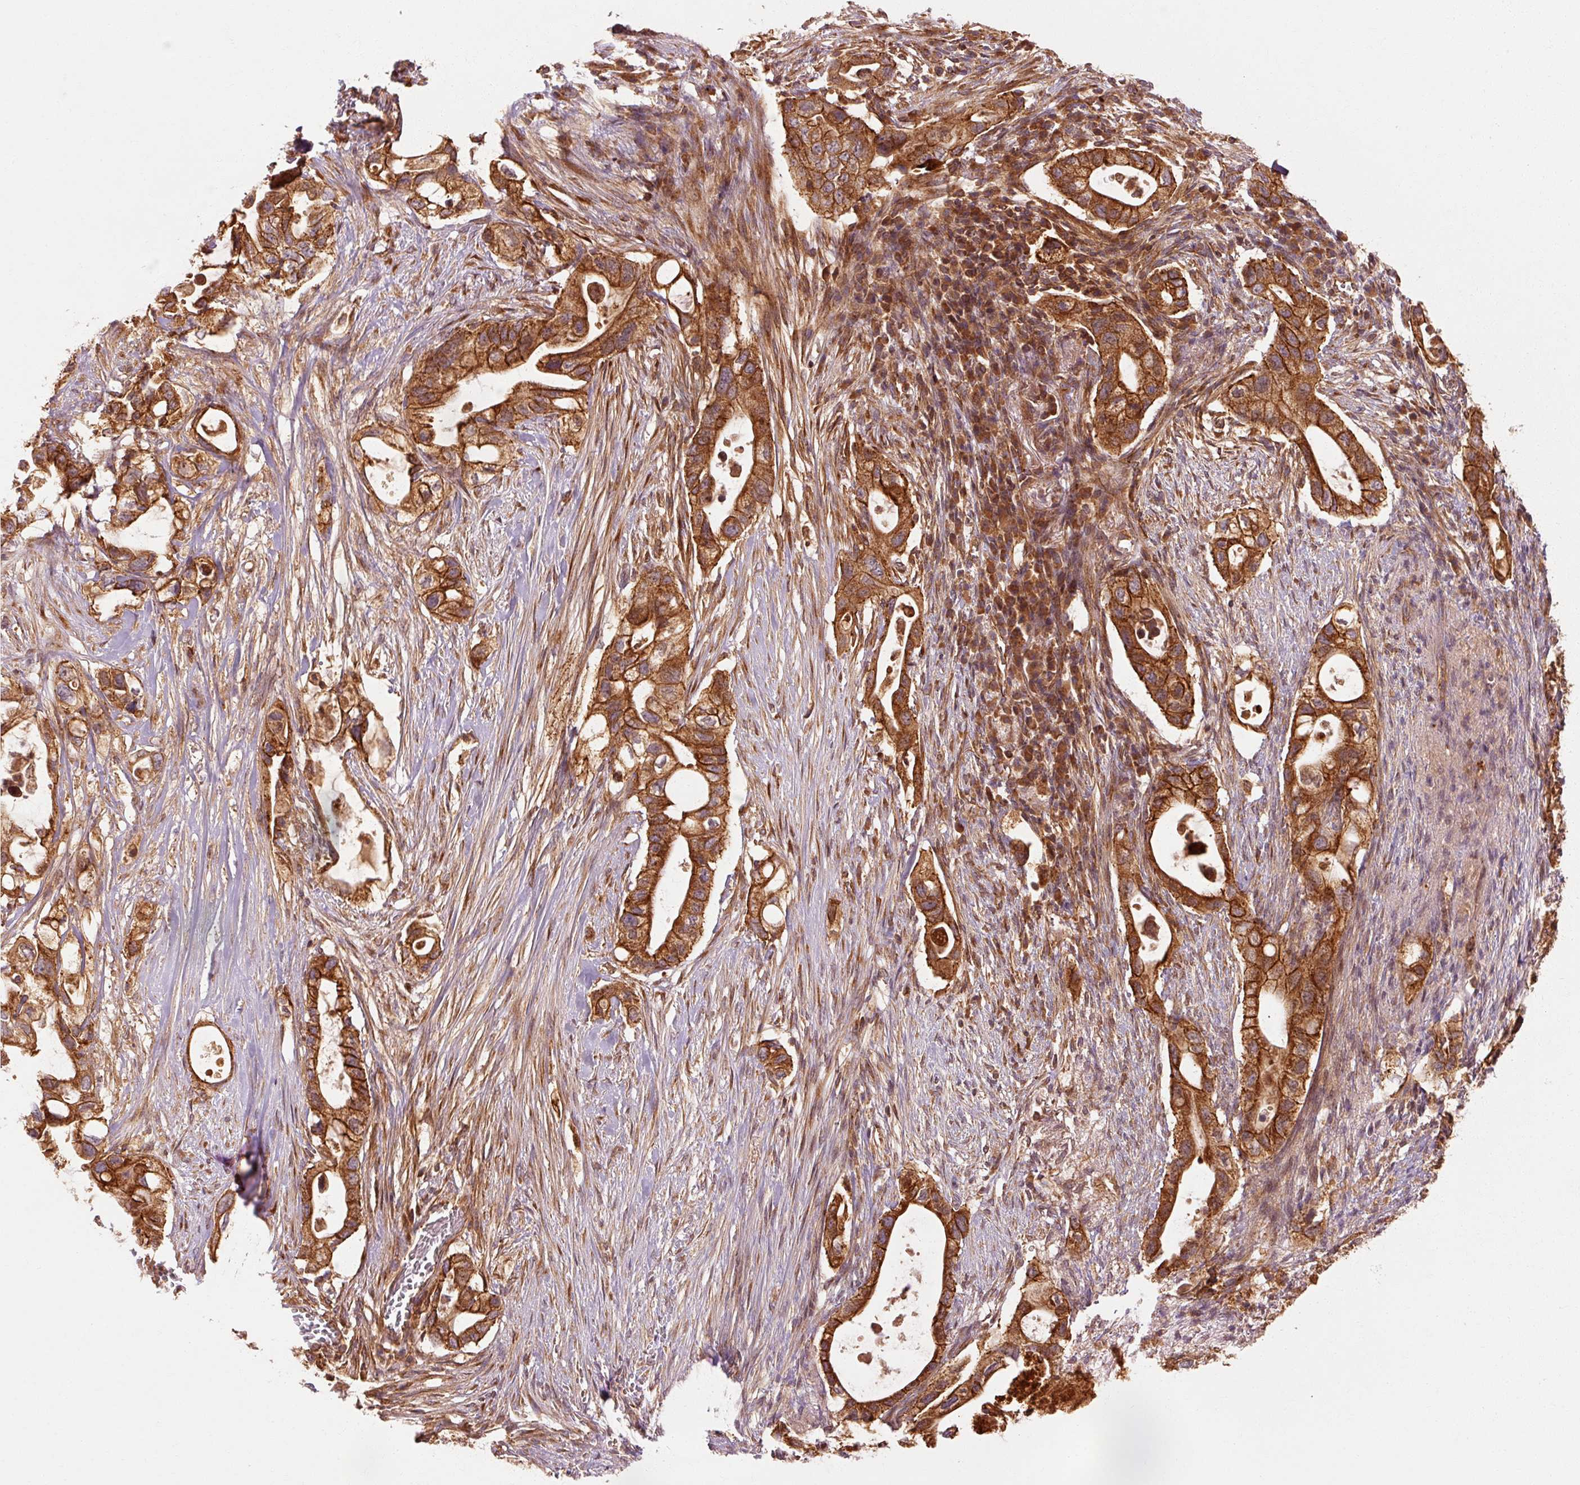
{"staining": {"intensity": "strong", "quantity": ">75%", "location": "cytoplasmic/membranous"}, "tissue": "pancreatic cancer", "cell_type": "Tumor cells", "image_type": "cancer", "snomed": [{"axis": "morphology", "description": "Adenocarcinoma, NOS"}, {"axis": "topography", "description": "Pancreas"}], "caption": "A photomicrograph showing strong cytoplasmic/membranous positivity in approximately >75% of tumor cells in pancreatic cancer (adenocarcinoma), as visualized by brown immunohistochemical staining.", "gene": "CTNNA1", "patient": {"sex": "female", "age": 72}}